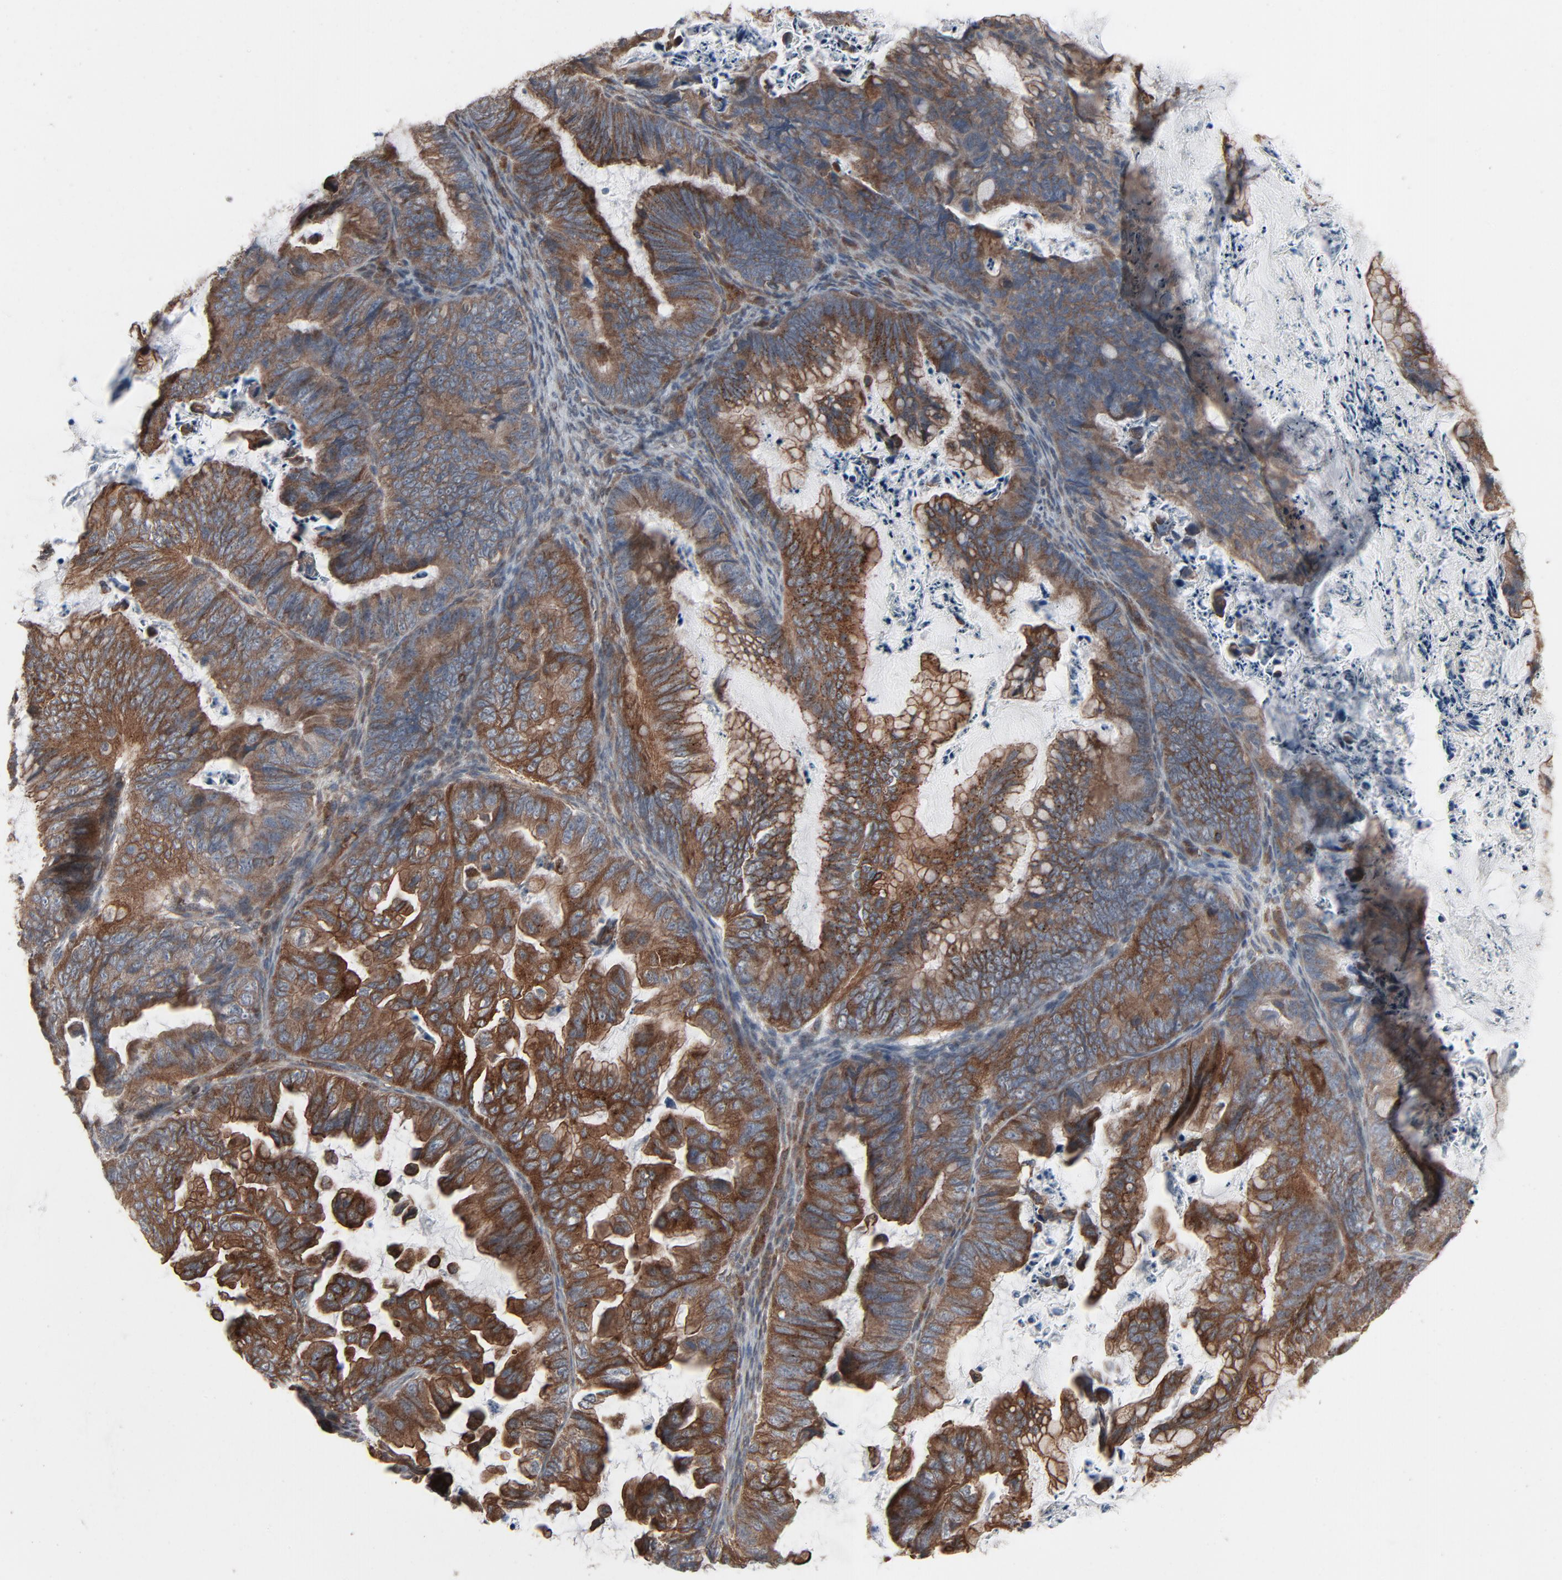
{"staining": {"intensity": "strong", "quantity": ">75%", "location": "cytoplasmic/membranous"}, "tissue": "ovarian cancer", "cell_type": "Tumor cells", "image_type": "cancer", "snomed": [{"axis": "morphology", "description": "Cystadenocarcinoma, mucinous, NOS"}, {"axis": "topography", "description": "Ovary"}], "caption": "Immunohistochemistry micrograph of ovarian cancer (mucinous cystadenocarcinoma) stained for a protein (brown), which reveals high levels of strong cytoplasmic/membranous expression in approximately >75% of tumor cells.", "gene": "OPTN", "patient": {"sex": "female", "age": 36}}